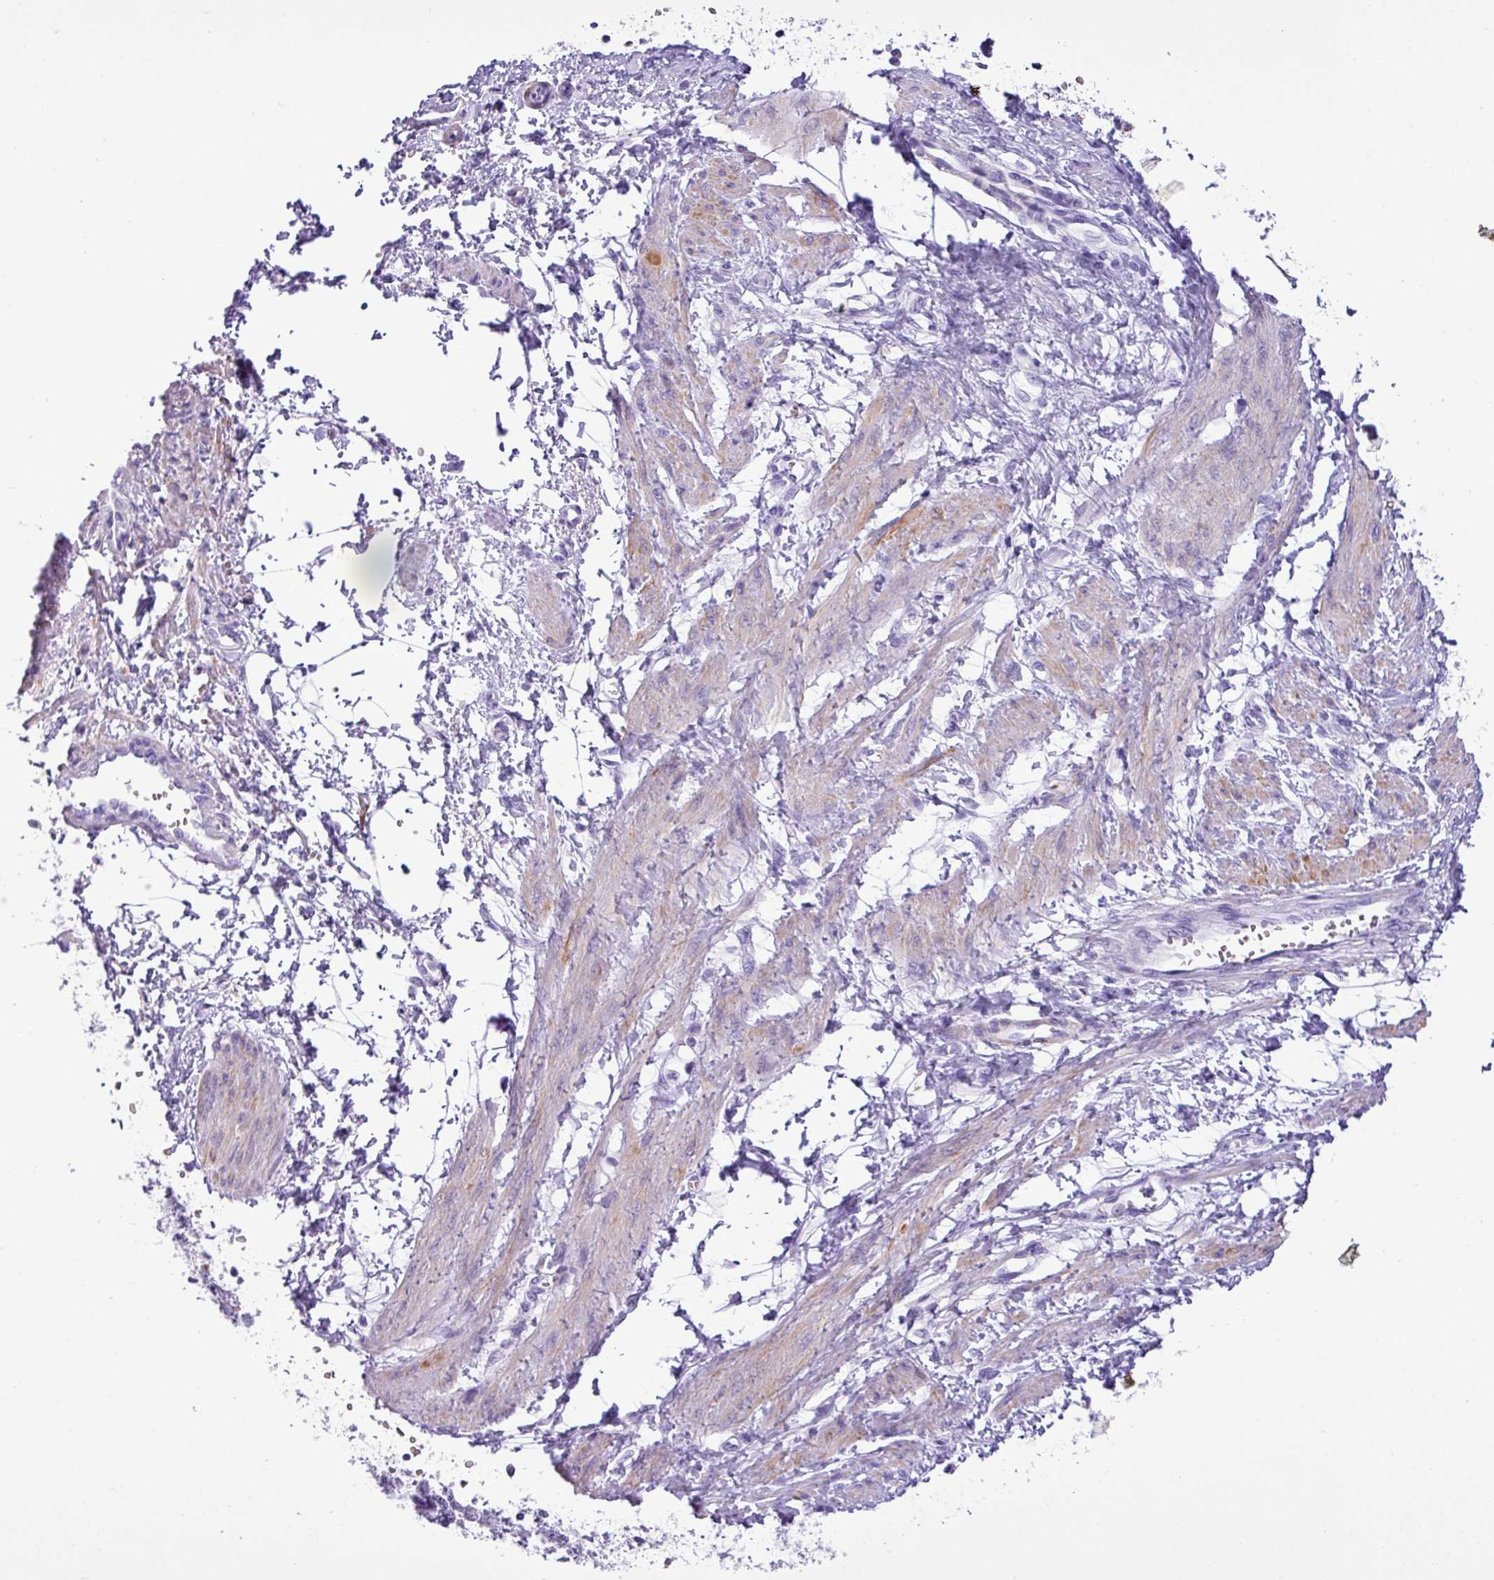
{"staining": {"intensity": "moderate", "quantity": "25%-75%", "location": "cytoplasmic/membranous"}, "tissue": "smooth muscle", "cell_type": "Smooth muscle cells", "image_type": "normal", "snomed": [{"axis": "morphology", "description": "Normal tissue, NOS"}, {"axis": "topography", "description": "Smooth muscle"}, {"axis": "topography", "description": "Uterus"}], "caption": "Immunohistochemical staining of benign smooth muscle exhibits medium levels of moderate cytoplasmic/membranous staining in about 25%-75% of smooth muscle cells.", "gene": "ZSCAN5A", "patient": {"sex": "female", "age": 39}}